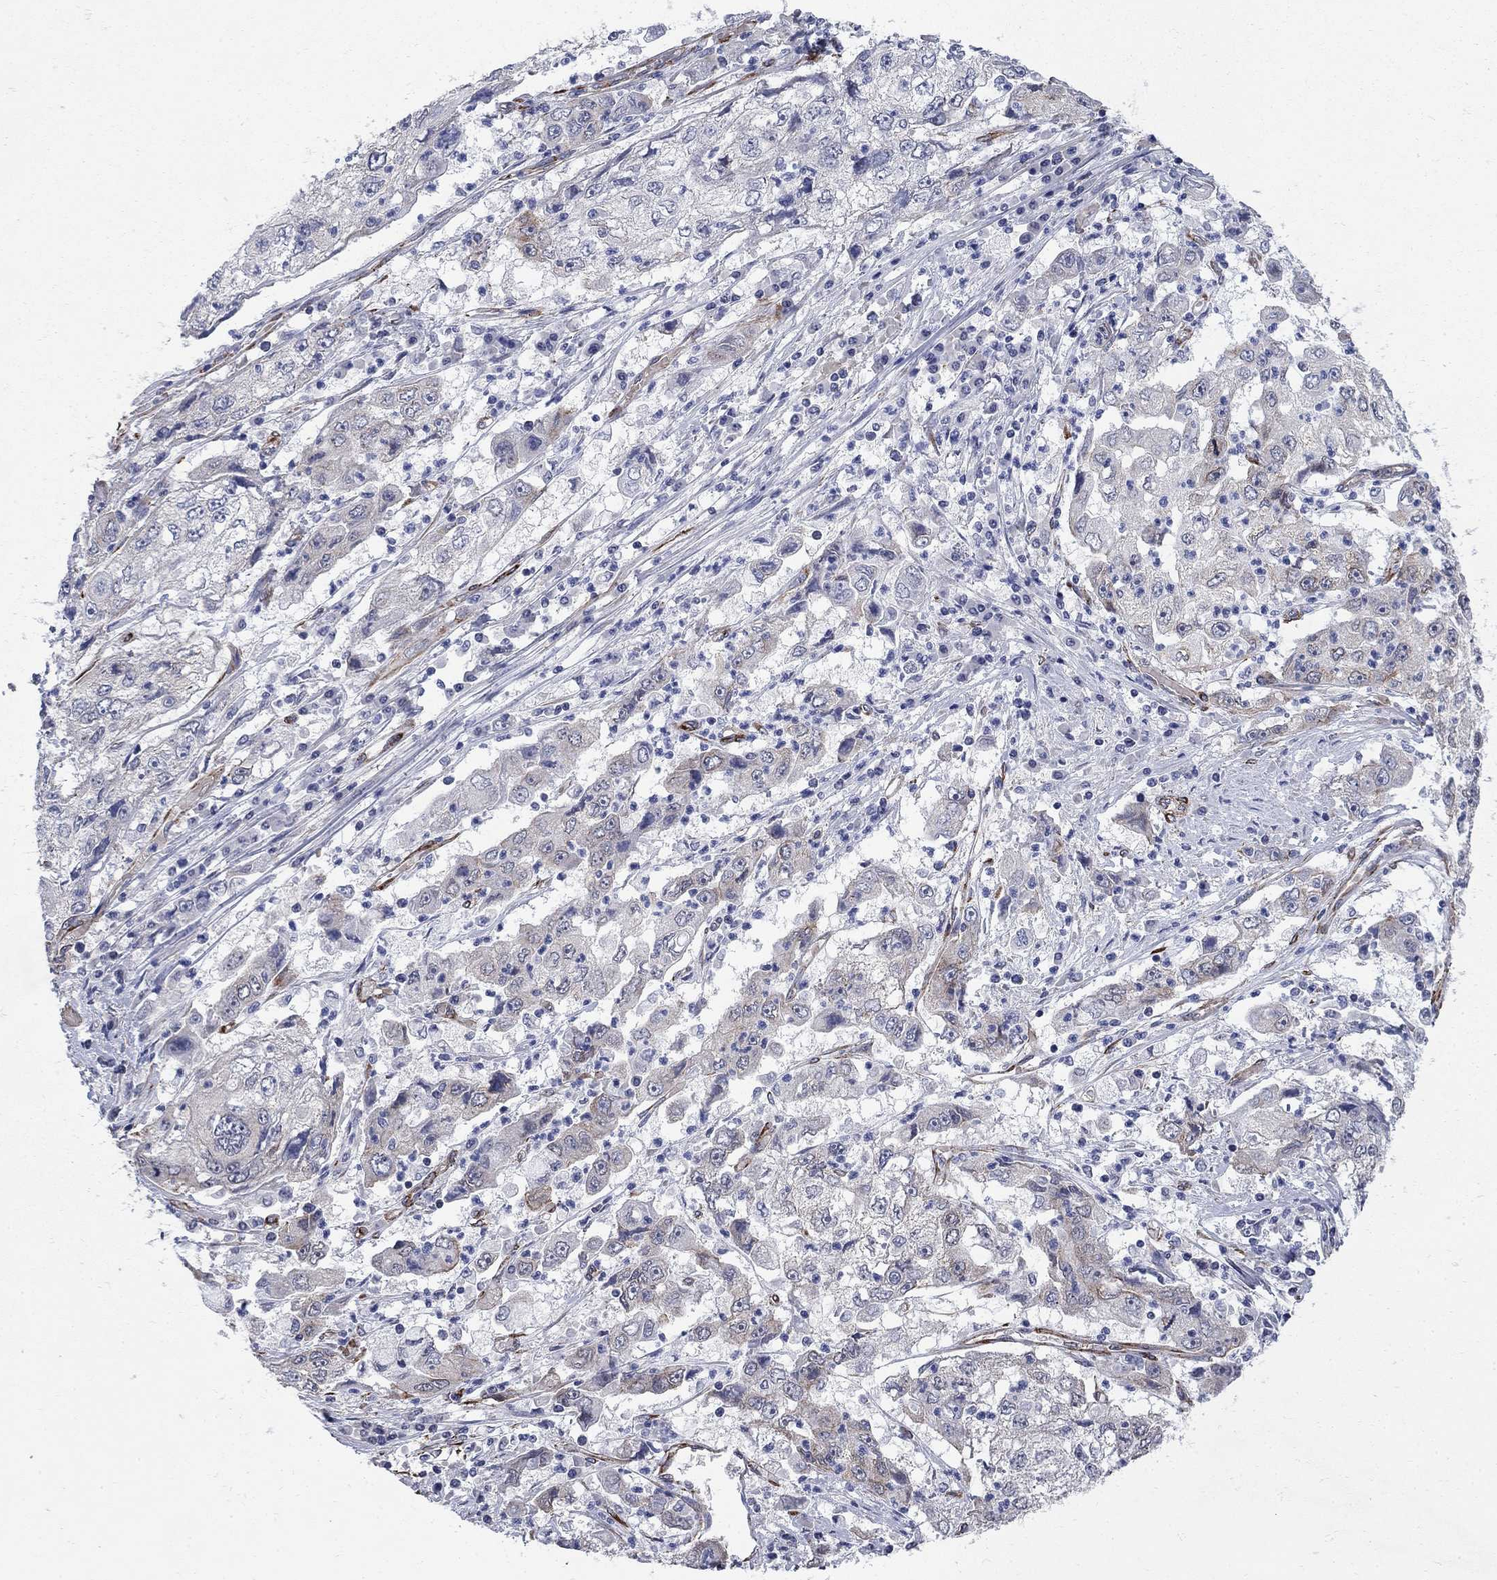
{"staining": {"intensity": "negative", "quantity": "none", "location": "none"}, "tissue": "cervical cancer", "cell_type": "Tumor cells", "image_type": "cancer", "snomed": [{"axis": "morphology", "description": "Squamous cell carcinoma, NOS"}, {"axis": "topography", "description": "Cervix"}], "caption": "Immunohistochemical staining of cervical squamous cell carcinoma reveals no significant staining in tumor cells.", "gene": "SEPTIN8", "patient": {"sex": "female", "age": 36}}